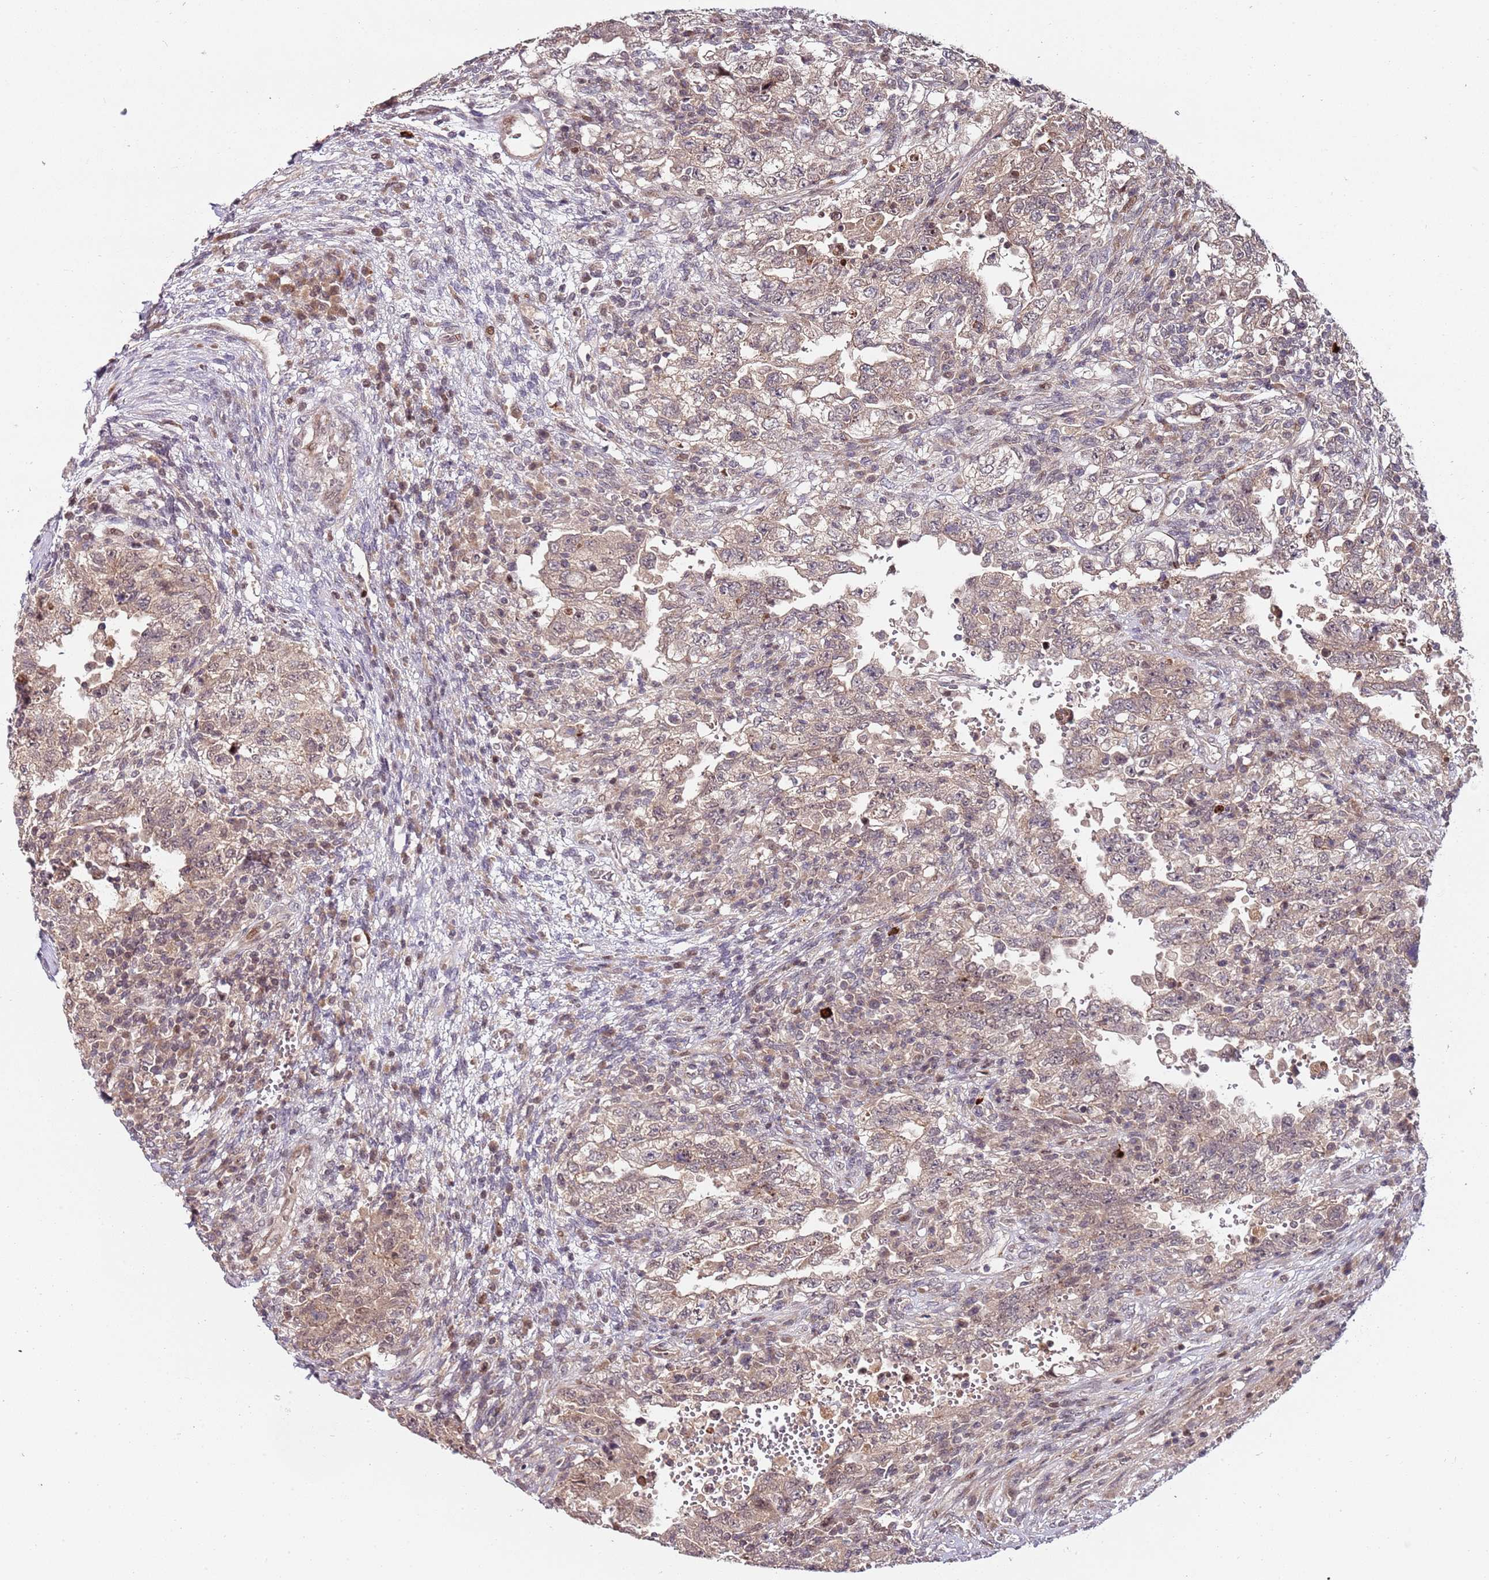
{"staining": {"intensity": "weak", "quantity": "25%-75%", "location": "cytoplasmic/membranous"}, "tissue": "testis cancer", "cell_type": "Tumor cells", "image_type": "cancer", "snomed": [{"axis": "morphology", "description": "Carcinoma, Embryonal, NOS"}, {"axis": "topography", "description": "Testis"}], "caption": "DAB immunohistochemical staining of testis cancer reveals weak cytoplasmic/membranous protein expression in about 25%-75% of tumor cells. (DAB (3,3'-diaminobenzidine) IHC, brown staining for protein, blue staining for nuclei).", "gene": "EDC3", "patient": {"sex": "male", "age": 26}}